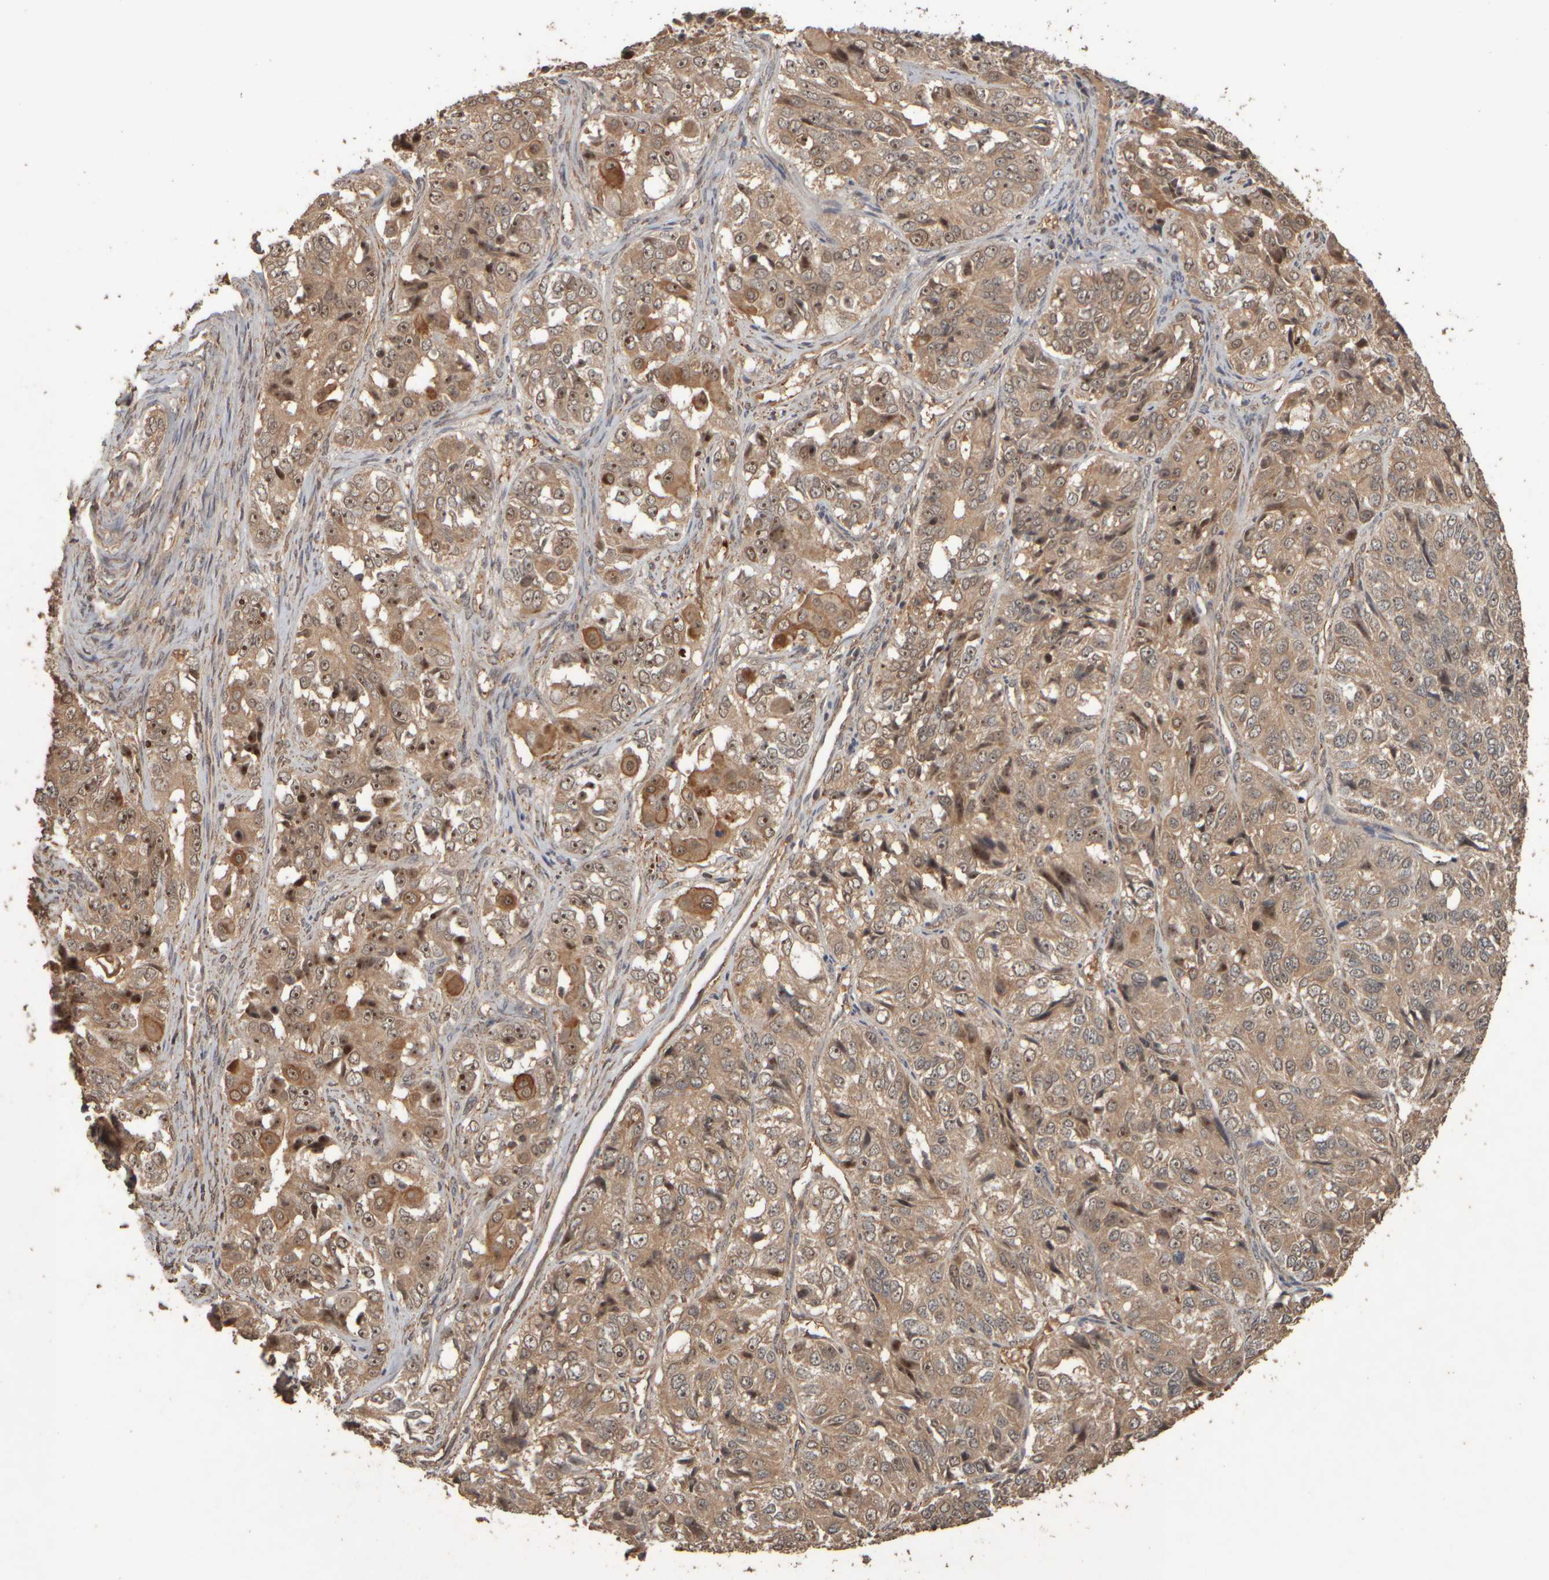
{"staining": {"intensity": "moderate", "quantity": ">75%", "location": "cytoplasmic/membranous,nuclear"}, "tissue": "ovarian cancer", "cell_type": "Tumor cells", "image_type": "cancer", "snomed": [{"axis": "morphology", "description": "Carcinoma, endometroid"}, {"axis": "topography", "description": "Ovary"}], "caption": "DAB (3,3'-diaminobenzidine) immunohistochemical staining of human ovarian cancer (endometroid carcinoma) displays moderate cytoplasmic/membranous and nuclear protein expression in about >75% of tumor cells.", "gene": "SPHK1", "patient": {"sex": "female", "age": 51}}